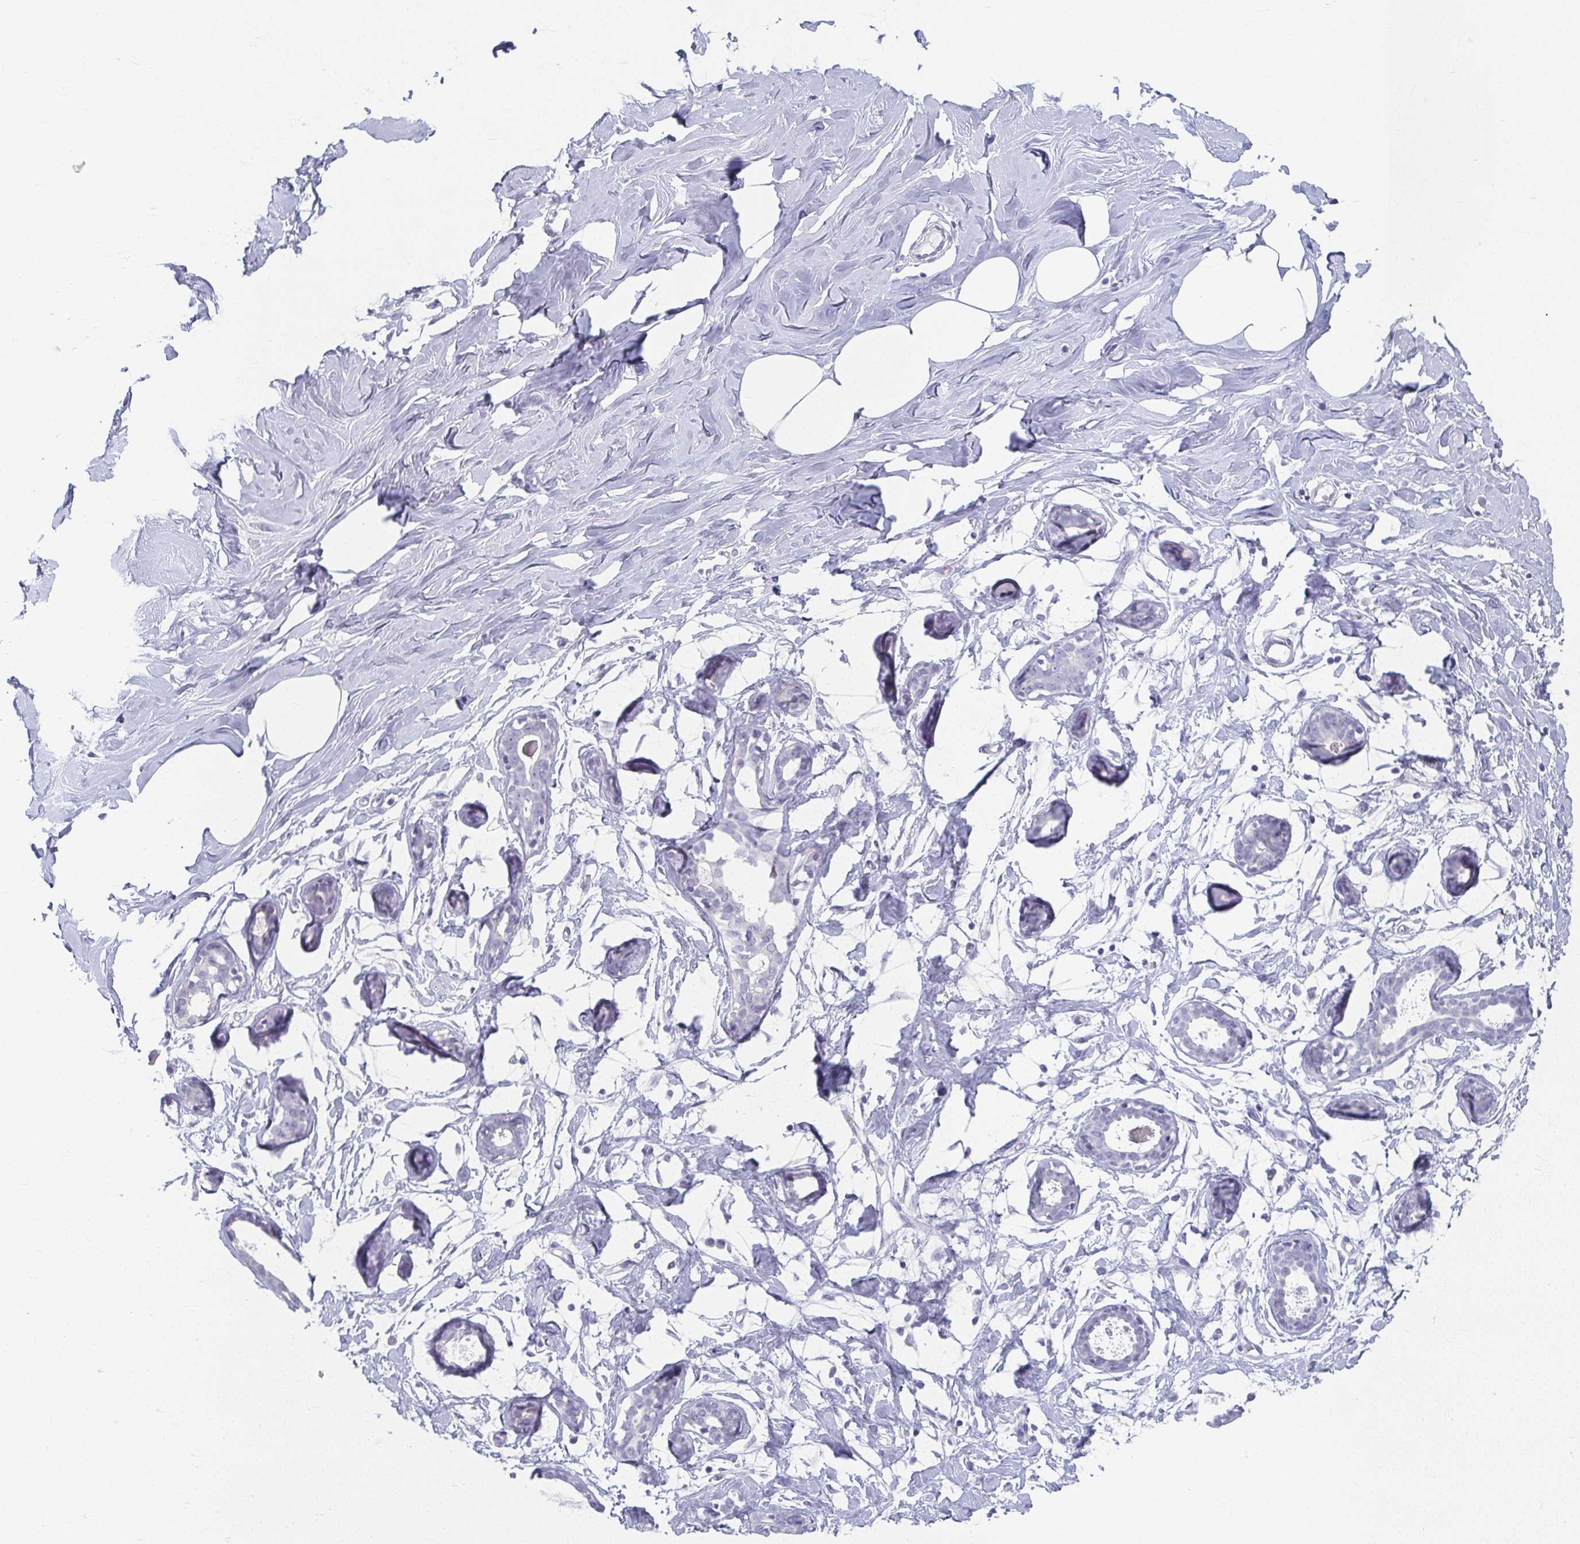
{"staining": {"intensity": "negative", "quantity": "none", "location": "none"}, "tissue": "breast", "cell_type": "Adipocytes", "image_type": "normal", "snomed": [{"axis": "morphology", "description": "Normal tissue, NOS"}, {"axis": "topography", "description": "Breast"}], "caption": "Immunohistochemistry micrograph of benign breast: breast stained with DAB (3,3'-diaminobenzidine) demonstrates no significant protein expression in adipocytes.", "gene": "CAMKV", "patient": {"sex": "female", "age": 27}}